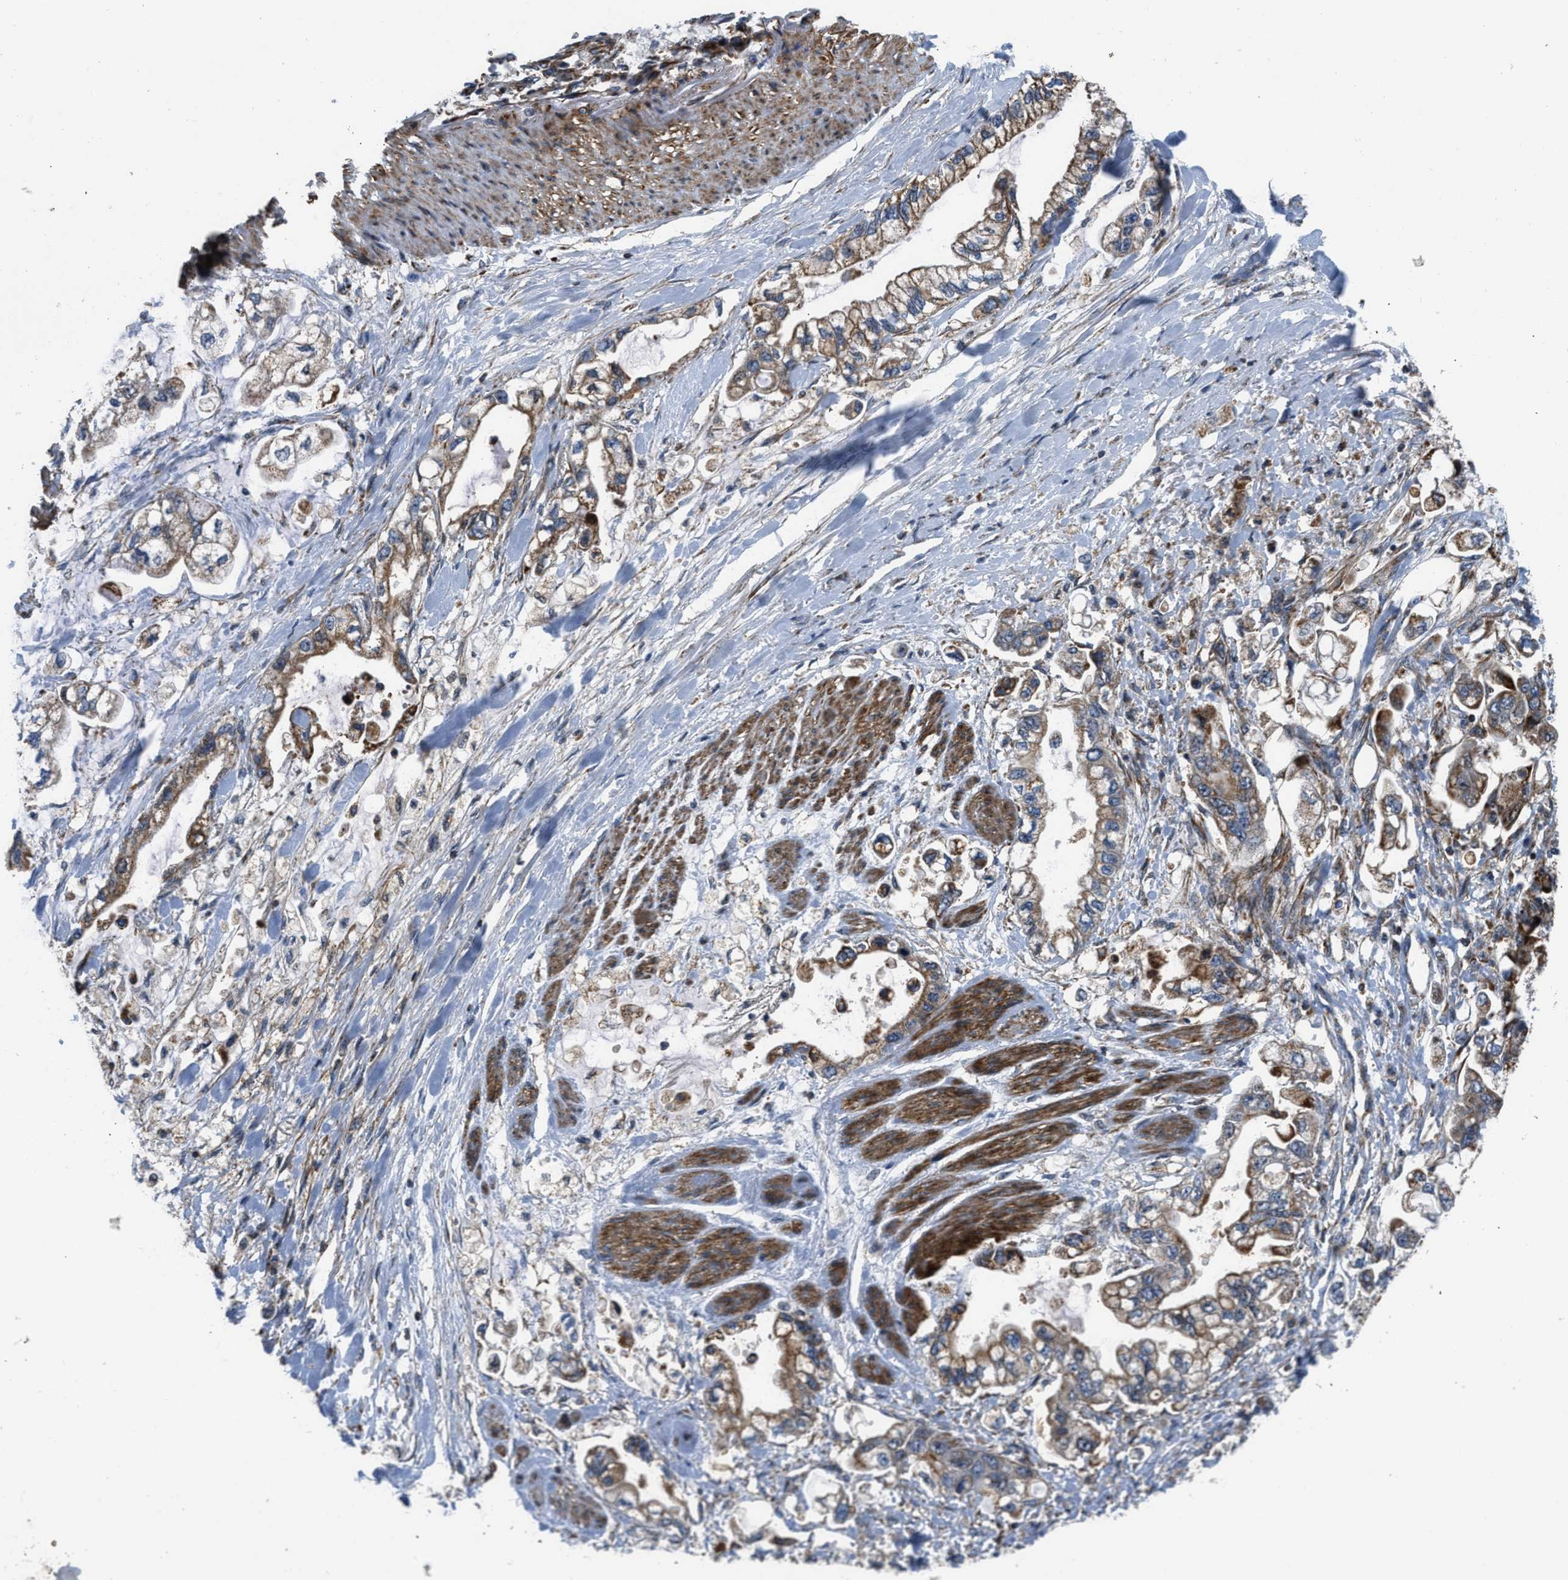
{"staining": {"intensity": "moderate", "quantity": ">75%", "location": "cytoplasmic/membranous"}, "tissue": "stomach cancer", "cell_type": "Tumor cells", "image_type": "cancer", "snomed": [{"axis": "morphology", "description": "Normal tissue, NOS"}, {"axis": "morphology", "description": "Adenocarcinoma, NOS"}, {"axis": "topography", "description": "Stomach"}], "caption": "A high-resolution image shows immunohistochemistry staining of stomach cancer, which reveals moderate cytoplasmic/membranous positivity in about >75% of tumor cells.", "gene": "GSDME", "patient": {"sex": "male", "age": 62}}